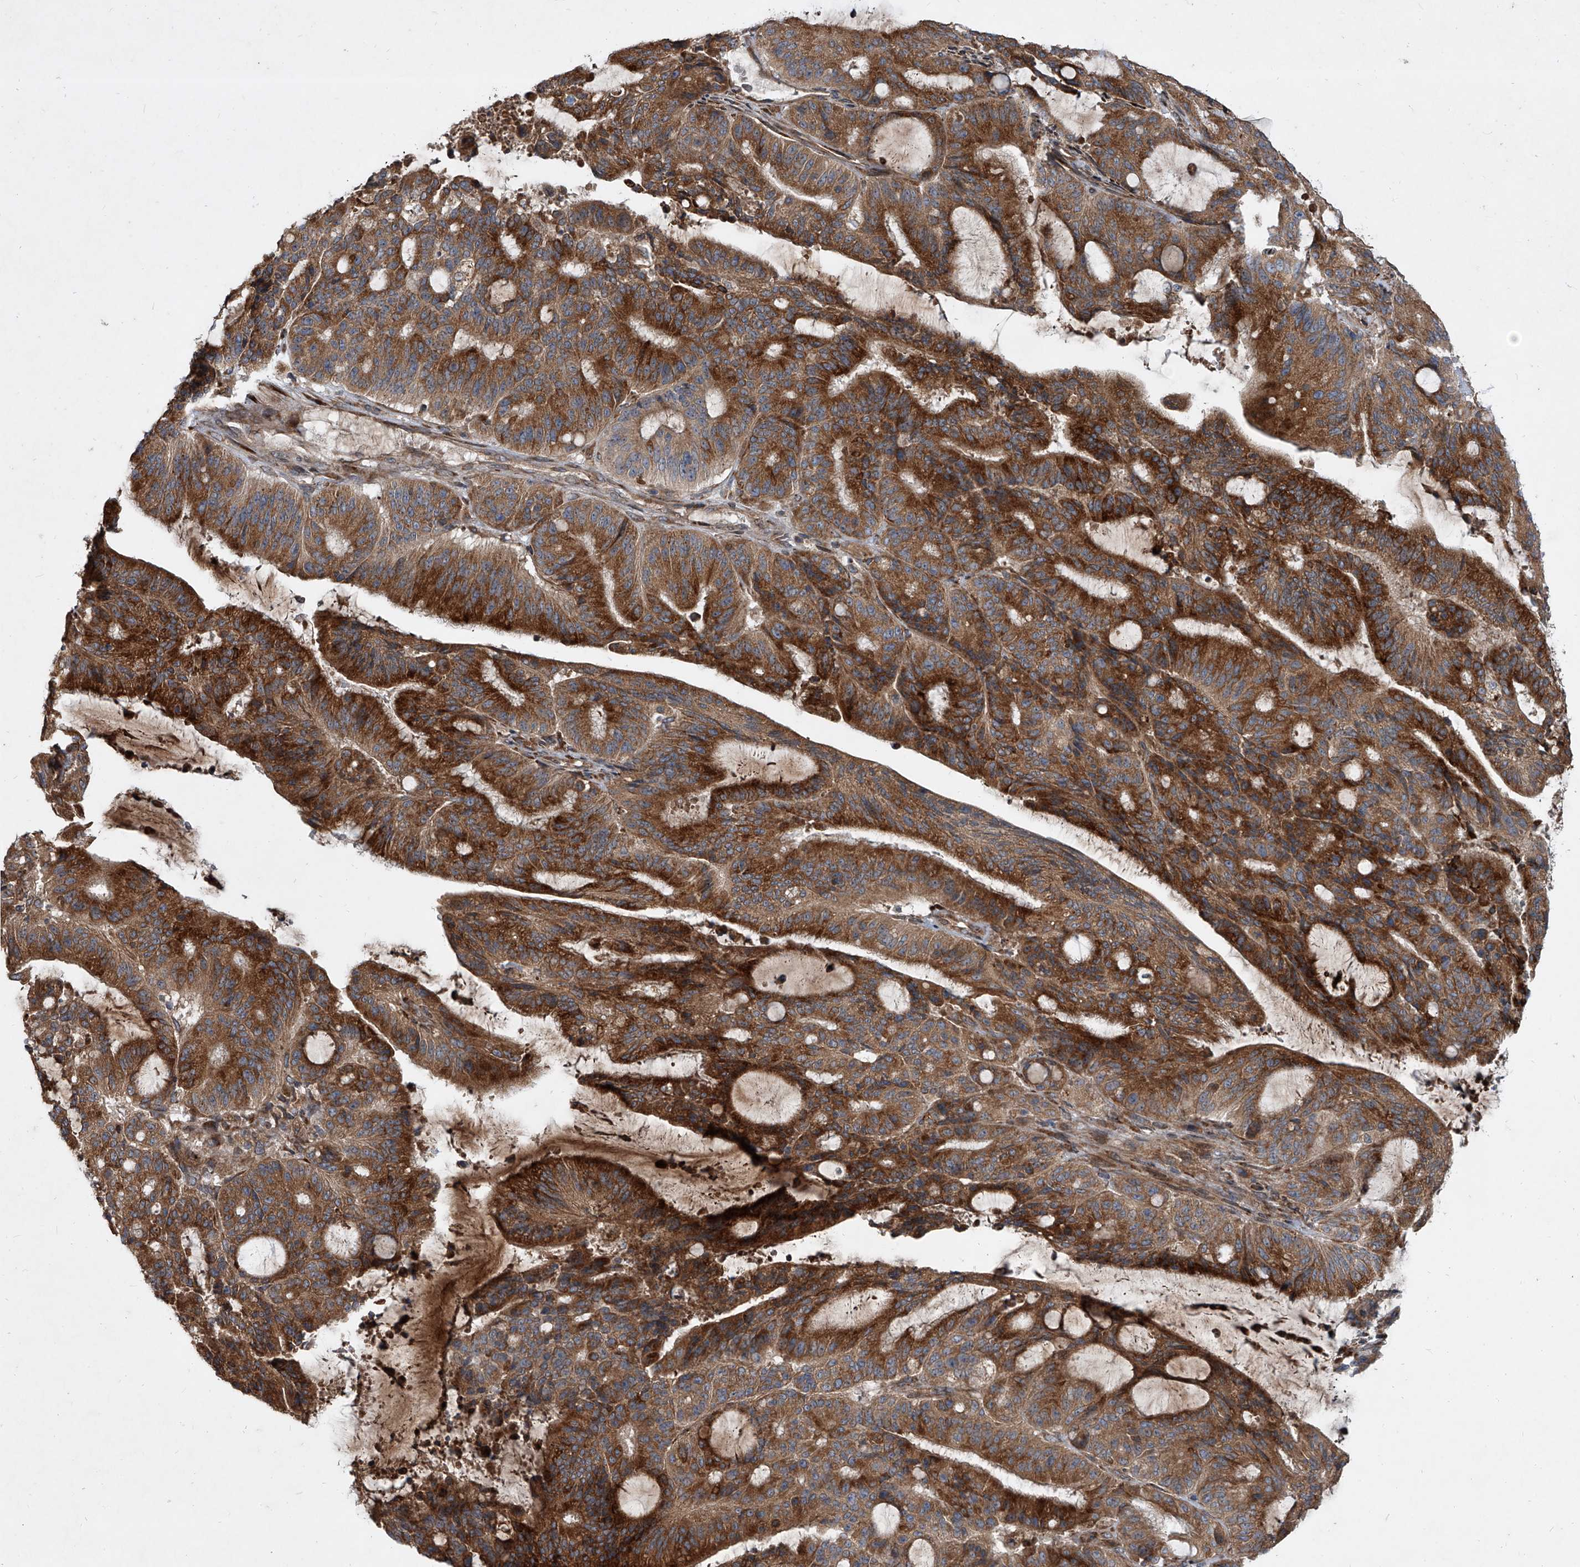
{"staining": {"intensity": "strong", "quantity": ">75%", "location": "cytoplasmic/membranous"}, "tissue": "liver cancer", "cell_type": "Tumor cells", "image_type": "cancer", "snomed": [{"axis": "morphology", "description": "Normal tissue, NOS"}, {"axis": "morphology", "description": "Cholangiocarcinoma"}, {"axis": "topography", "description": "Liver"}, {"axis": "topography", "description": "Peripheral nerve tissue"}], "caption": "Immunohistochemistry (IHC) of liver cancer demonstrates high levels of strong cytoplasmic/membranous expression in approximately >75% of tumor cells.", "gene": "EVA1C", "patient": {"sex": "female", "age": 73}}